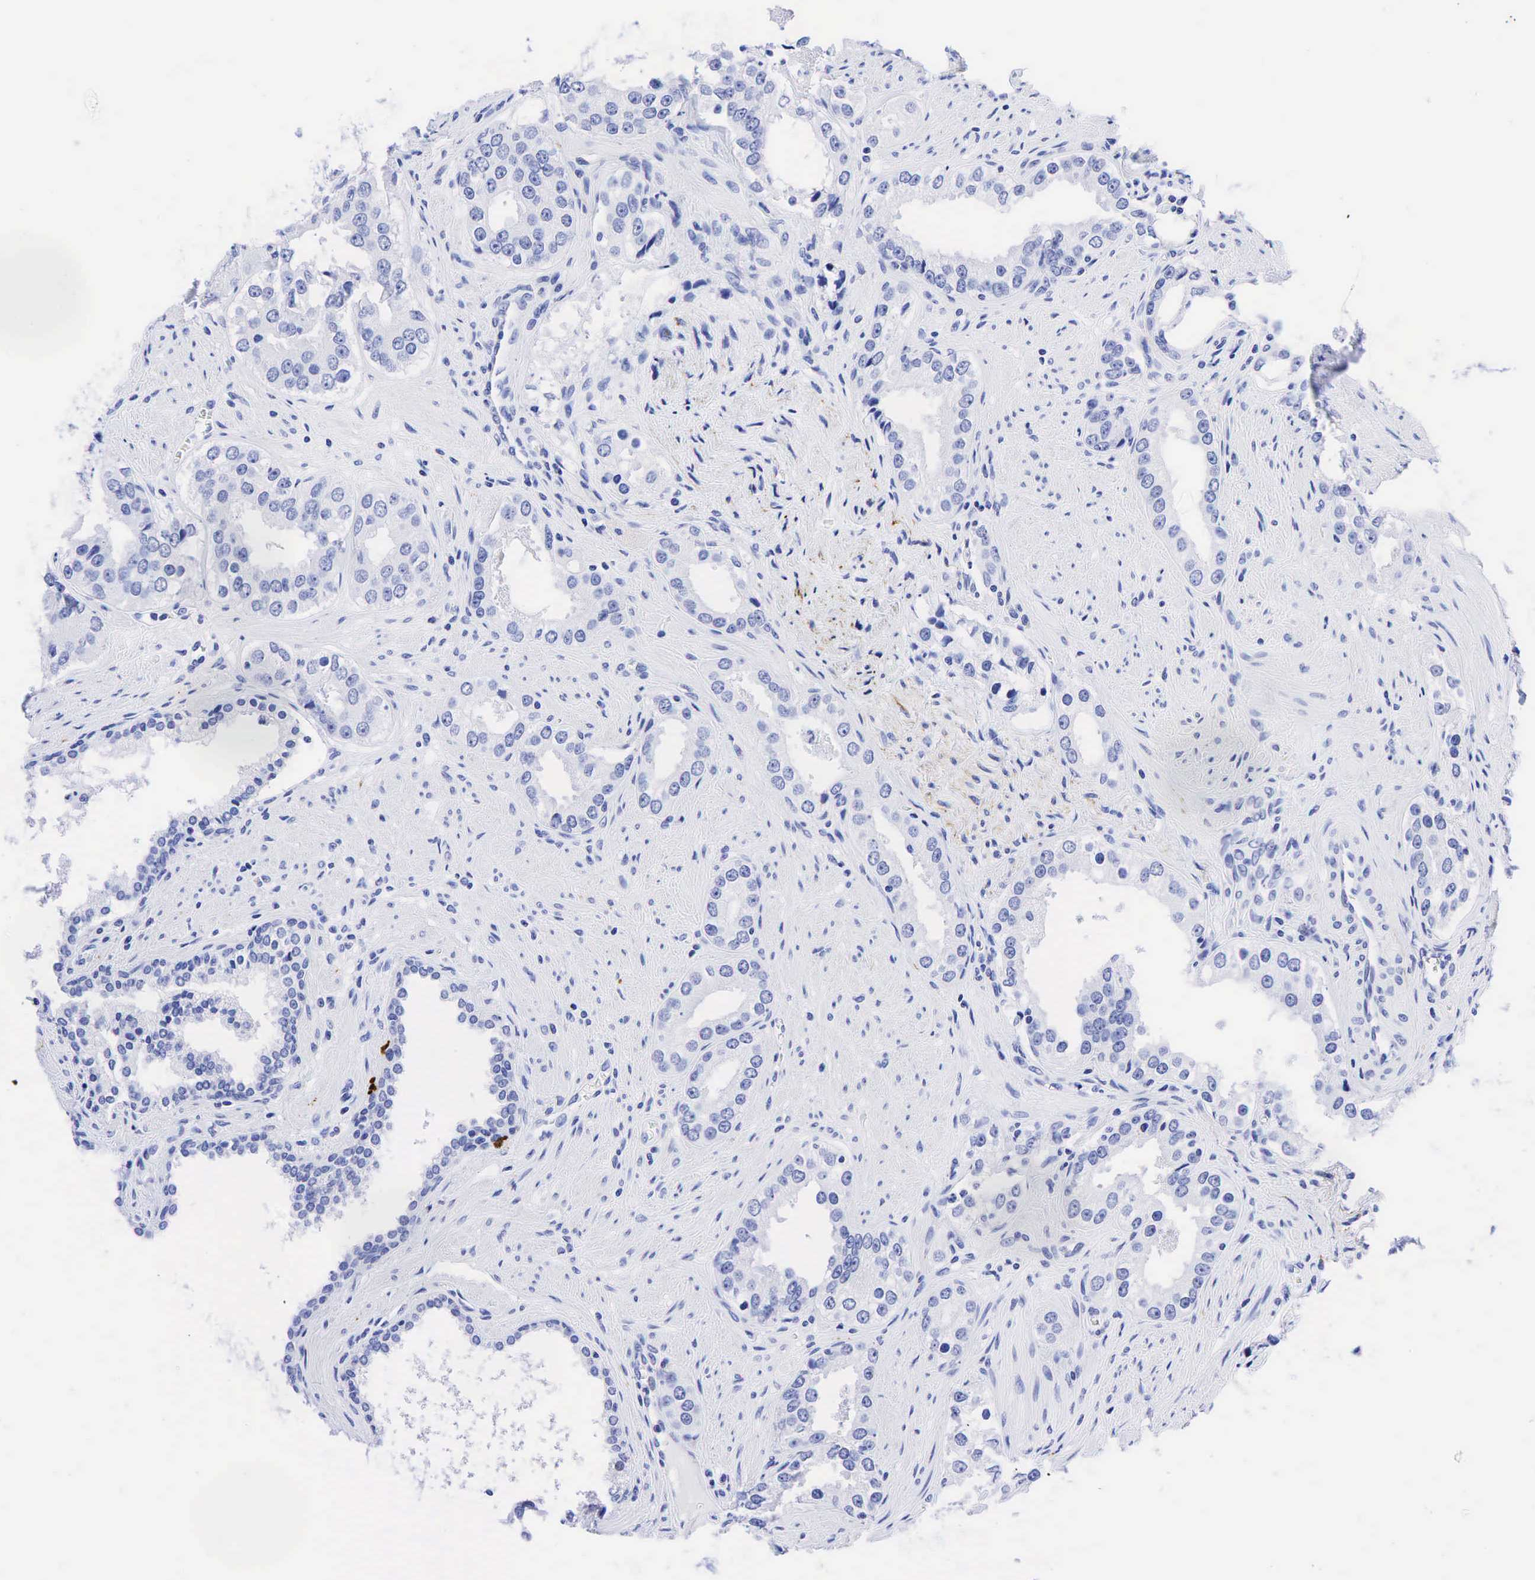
{"staining": {"intensity": "negative", "quantity": "none", "location": "none"}, "tissue": "prostate cancer", "cell_type": "Tumor cells", "image_type": "cancer", "snomed": [{"axis": "morphology", "description": "Adenocarcinoma, Medium grade"}, {"axis": "topography", "description": "Prostate"}], "caption": "Immunohistochemistry photomicrograph of neoplastic tissue: prostate cancer stained with DAB demonstrates no significant protein staining in tumor cells.", "gene": "CHGA", "patient": {"sex": "male", "age": 73}}